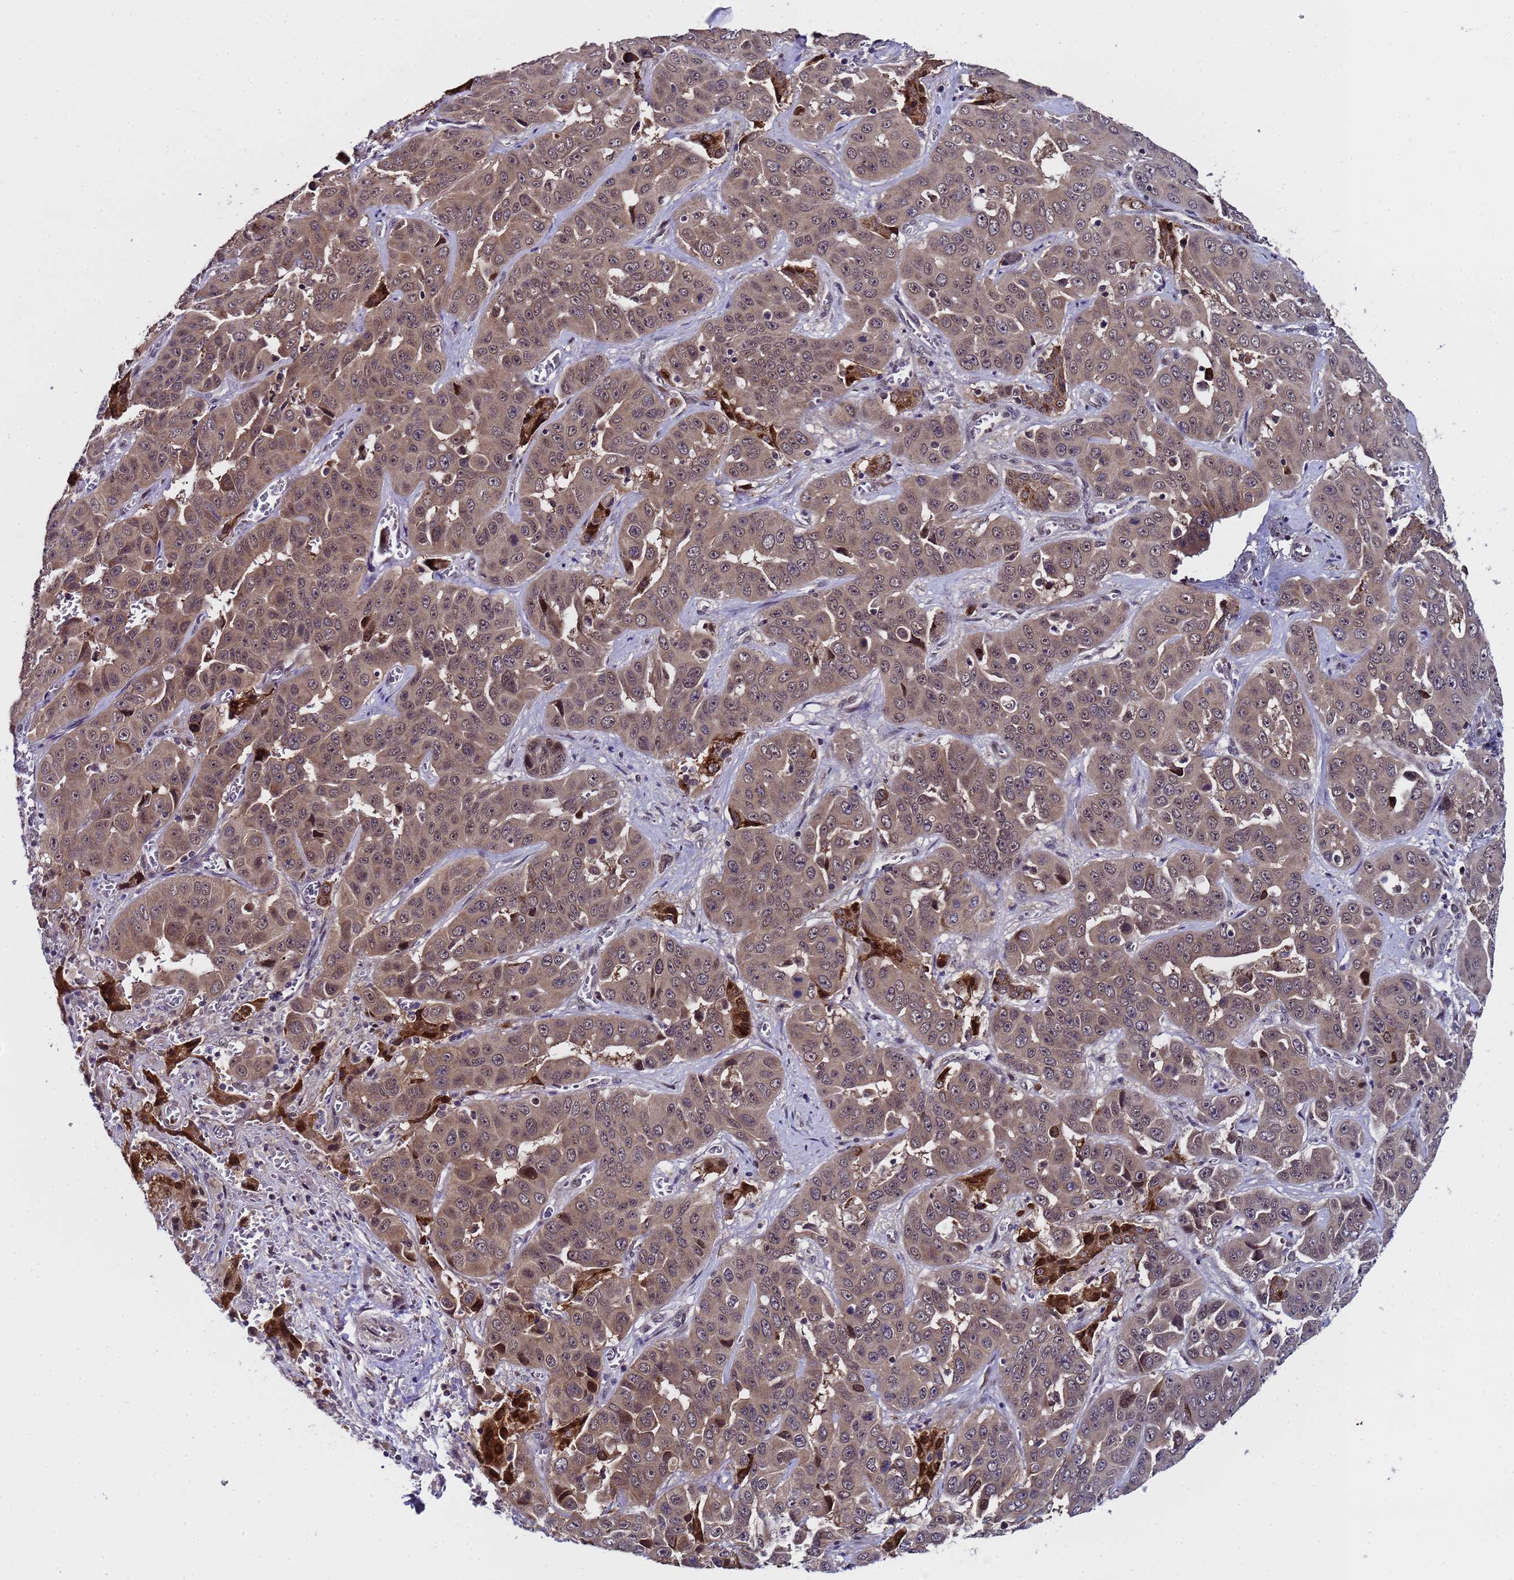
{"staining": {"intensity": "moderate", "quantity": ">75%", "location": "cytoplasmic/membranous,nuclear"}, "tissue": "liver cancer", "cell_type": "Tumor cells", "image_type": "cancer", "snomed": [{"axis": "morphology", "description": "Cholangiocarcinoma"}, {"axis": "topography", "description": "Liver"}], "caption": "Protein expression analysis of human liver cancer reveals moderate cytoplasmic/membranous and nuclear expression in about >75% of tumor cells.", "gene": "ANAPC13", "patient": {"sex": "female", "age": 52}}